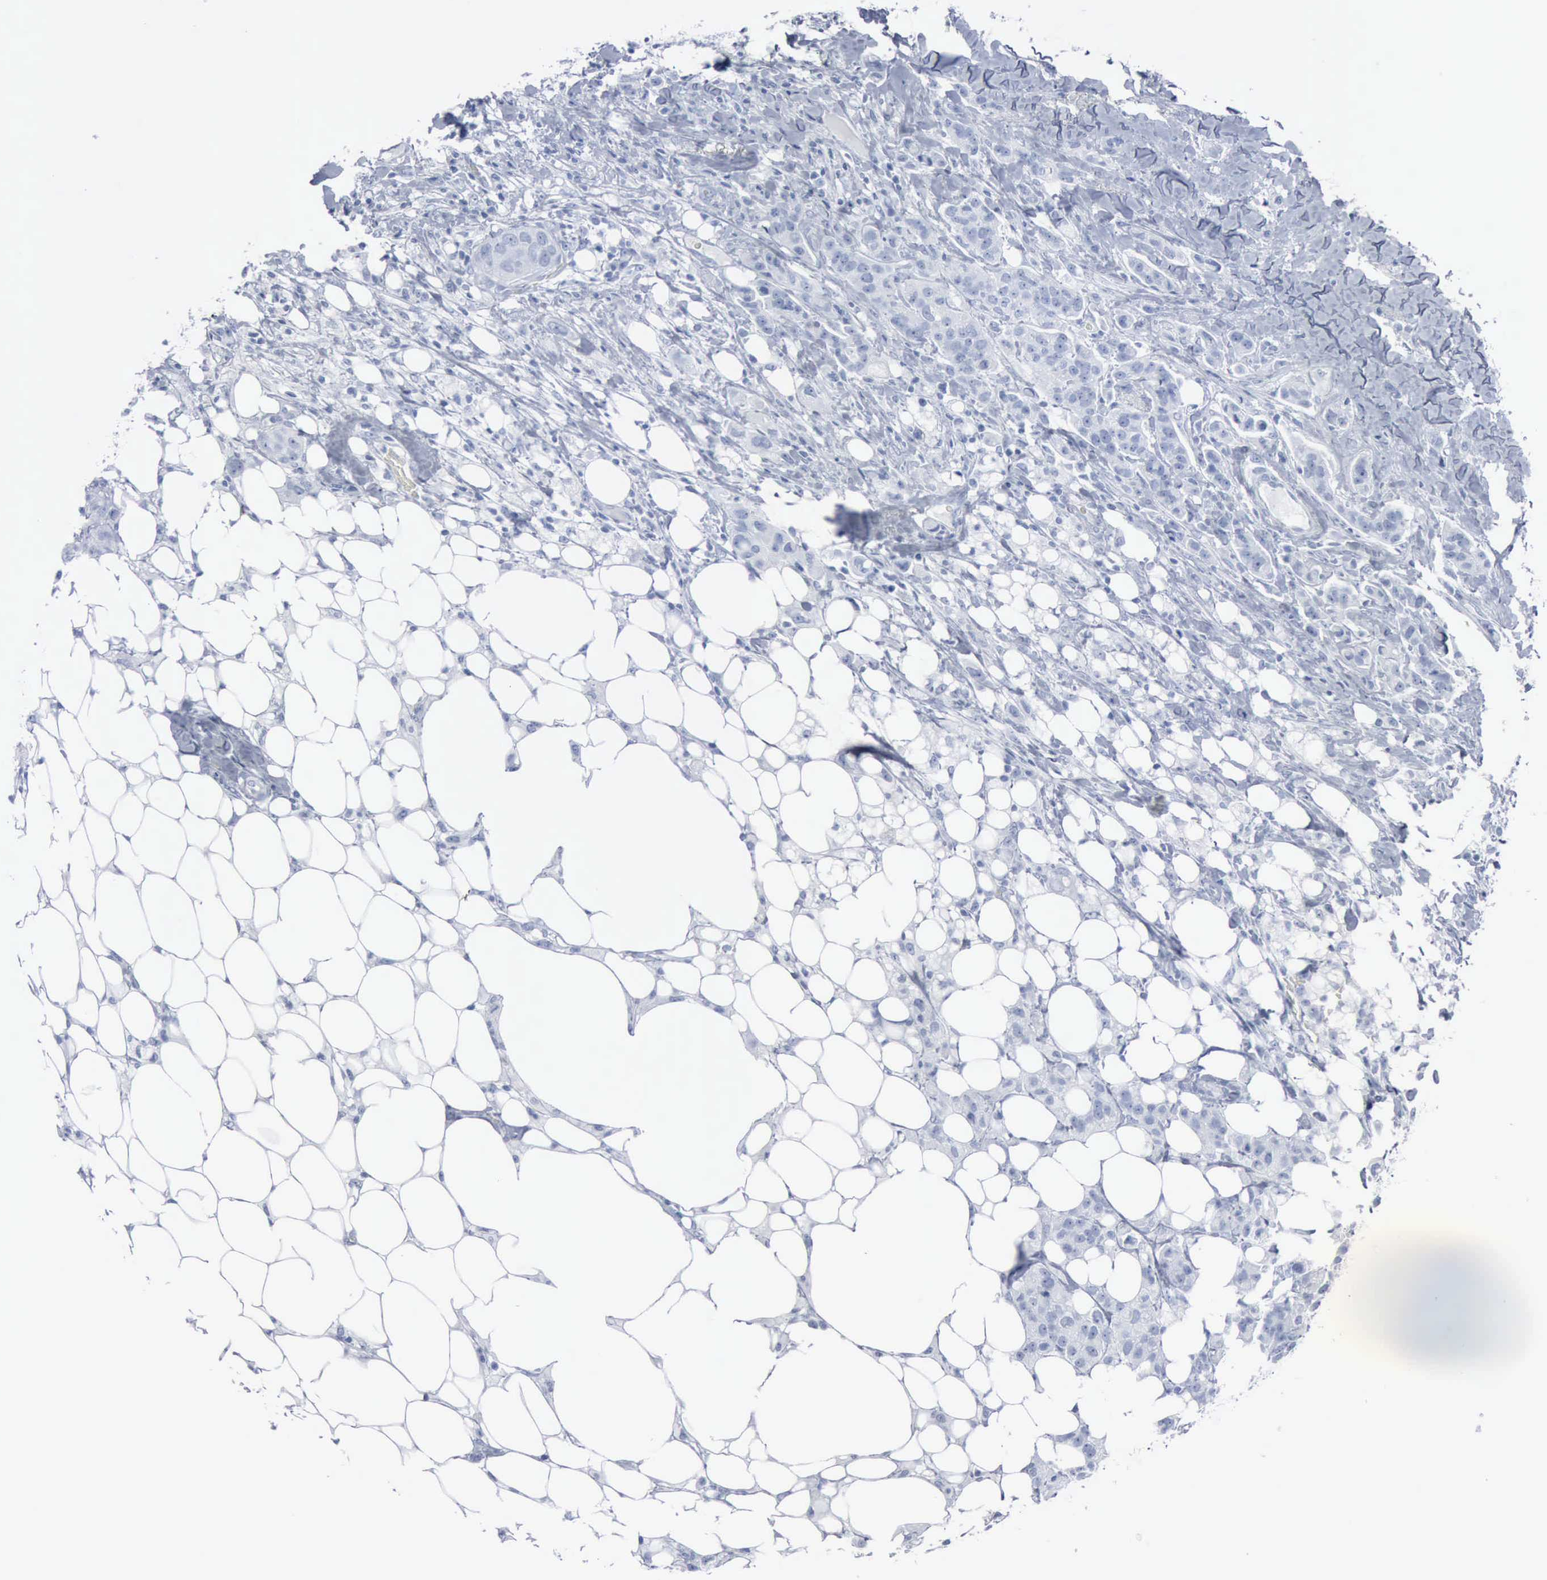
{"staining": {"intensity": "negative", "quantity": "none", "location": "none"}, "tissue": "breast cancer", "cell_type": "Tumor cells", "image_type": "cancer", "snomed": [{"axis": "morphology", "description": "Duct carcinoma"}, {"axis": "topography", "description": "Breast"}], "caption": "The micrograph demonstrates no significant positivity in tumor cells of invasive ductal carcinoma (breast).", "gene": "DMD", "patient": {"sex": "female", "age": 40}}